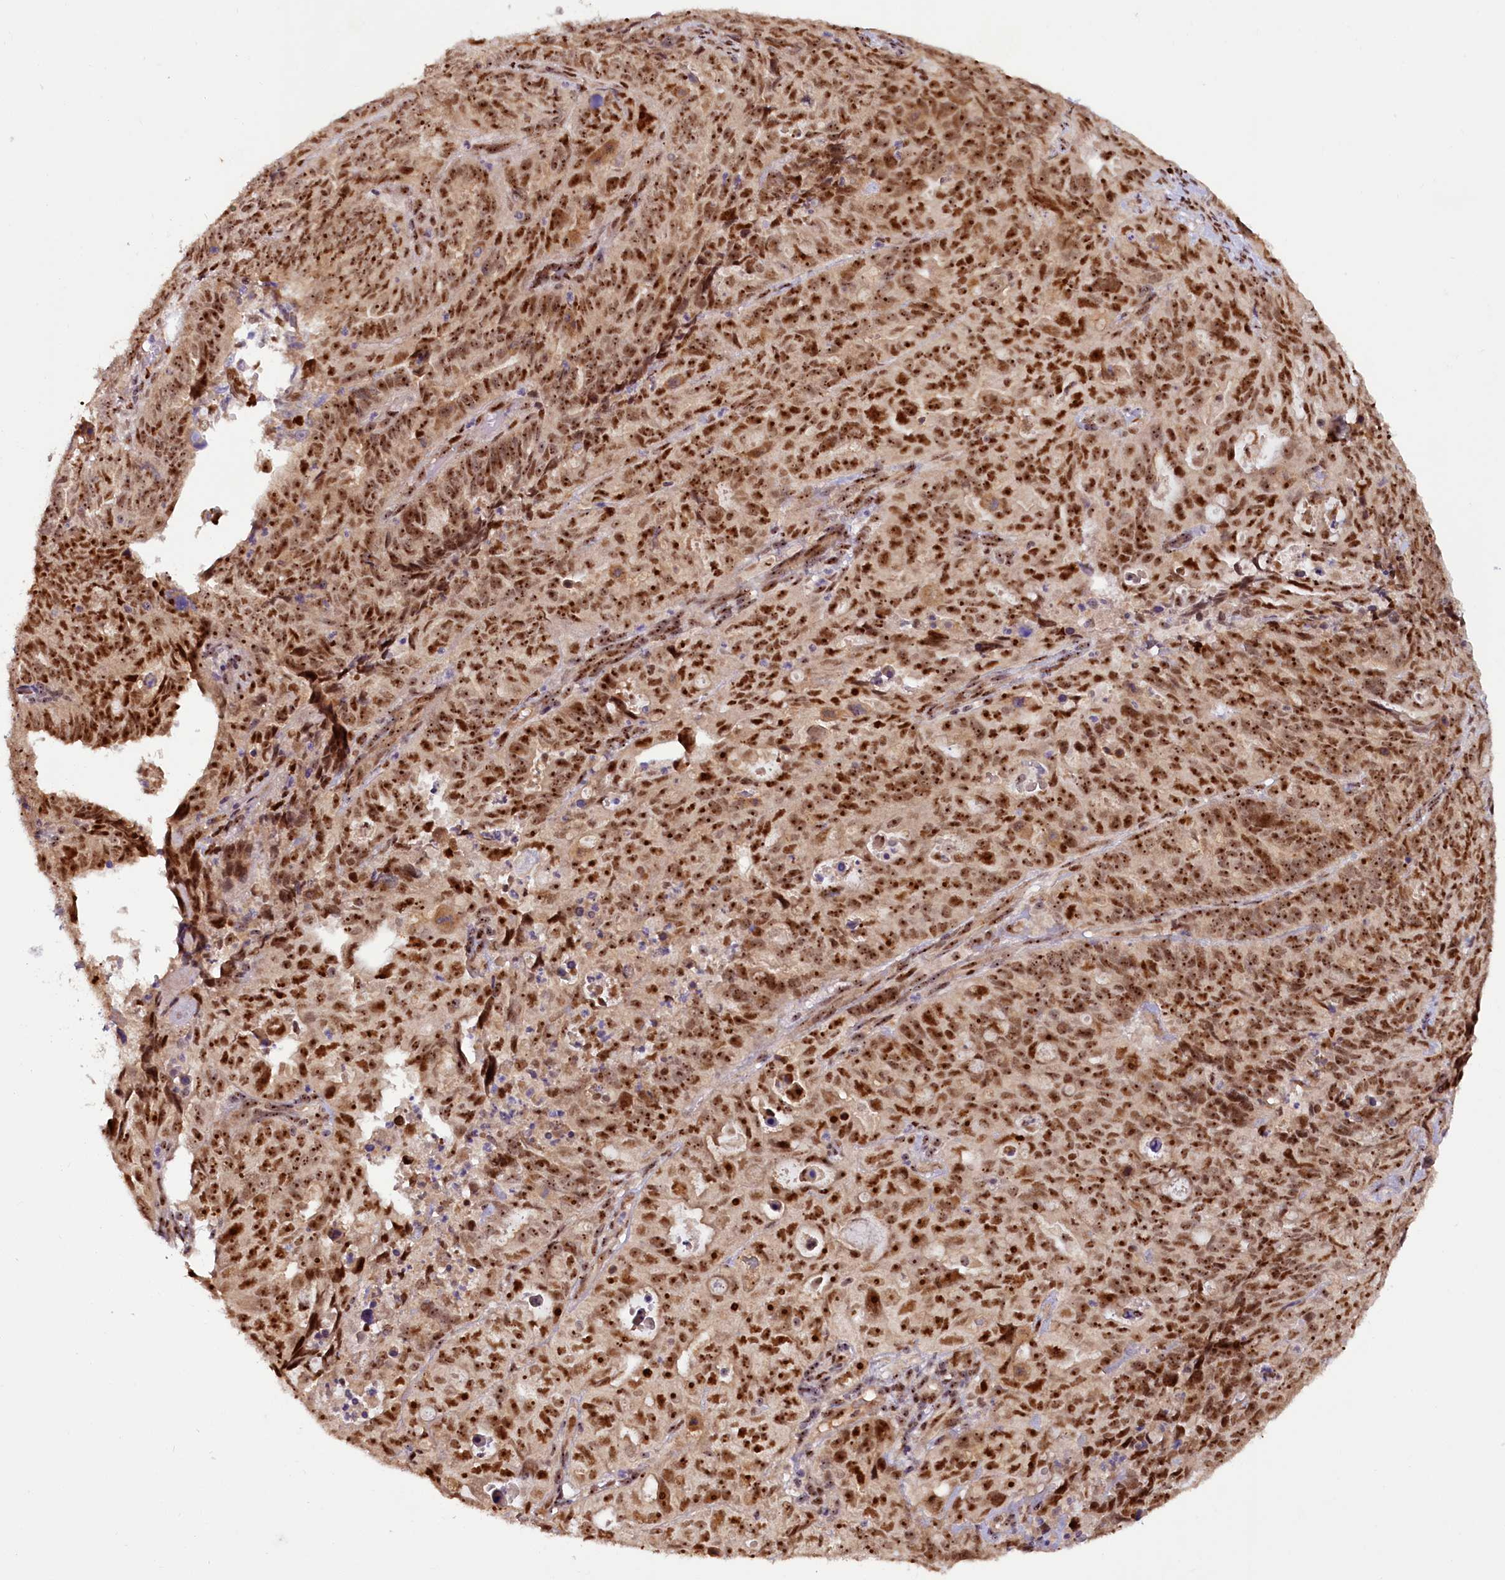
{"staining": {"intensity": "strong", "quantity": ">75%", "location": "nuclear"}, "tissue": "endometrial cancer", "cell_type": "Tumor cells", "image_type": "cancer", "snomed": [{"axis": "morphology", "description": "Adenocarcinoma, NOS"}, {"axis": "topography", "description": "Endometrium"}], "caption": "Protein expression analysis of human endometrial cancer (adenocarcinoma) reveals strong nuclear positivity in approximately >75% of tumor cells. (Stains: DAB in brown, nuclei in blue, Microscopy: brightfield microscopy at high magnification).", "gene": "TCOF1", "patient": {"sex": "female", "age": 65}}